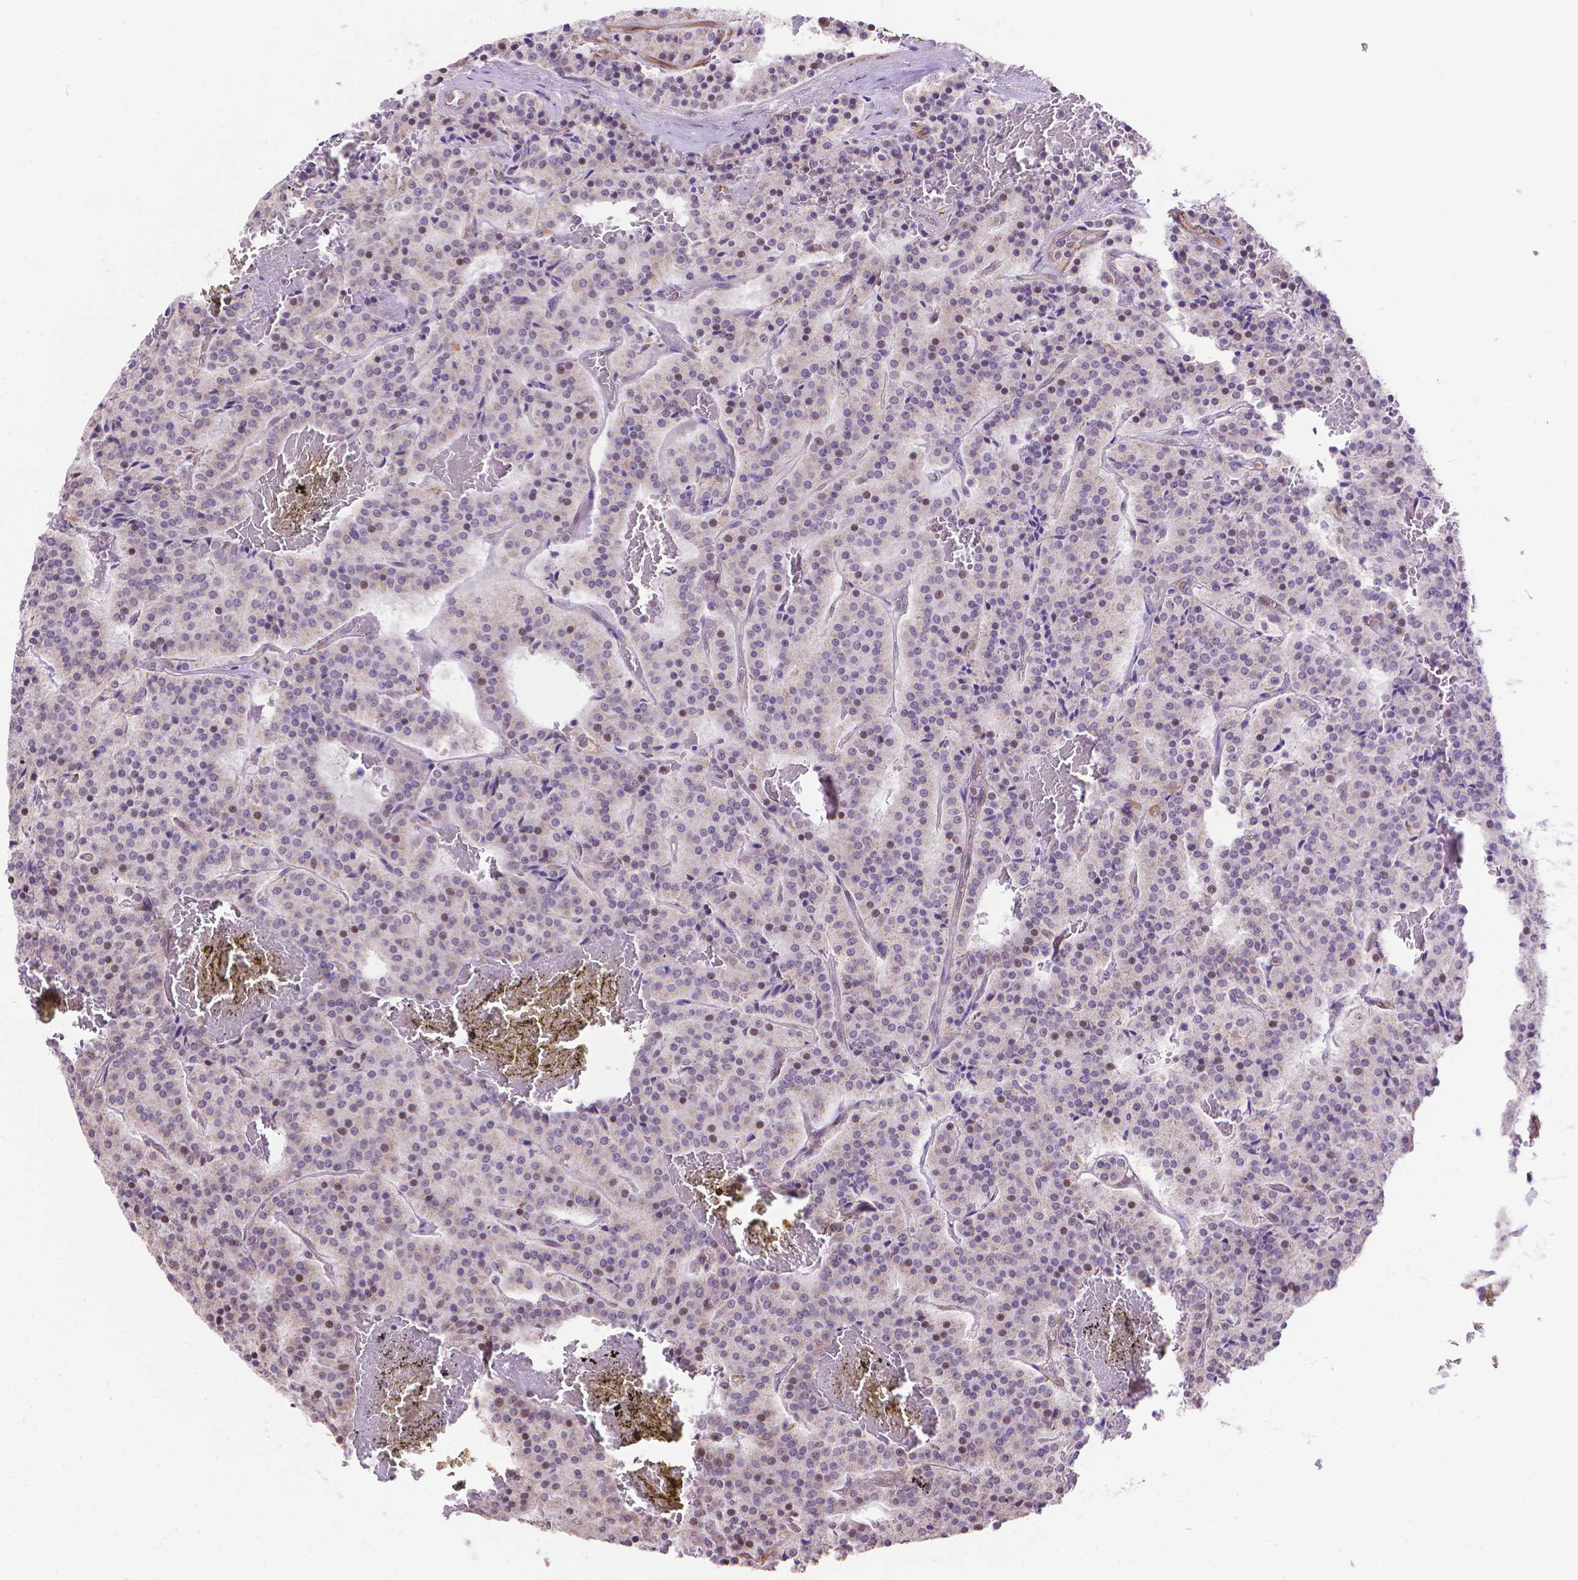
{"staining": {"intensity": "negative", "quantity": "none", "location": "none"}, "tissue": "carcinoid", "cell_type": "Tumor cells", "image_type": "cancer", "snomed": [{"axis": "morphology", "description": "Carcinoid, malignant, NOS"}, {"axis": "topography", "description": "Lung"}], "caption": "This is an IHC image of carcinoid. There is no staining in tumor cells.", "gene": "TMEM135", "patient": {"sex": "male", "age": 70}}